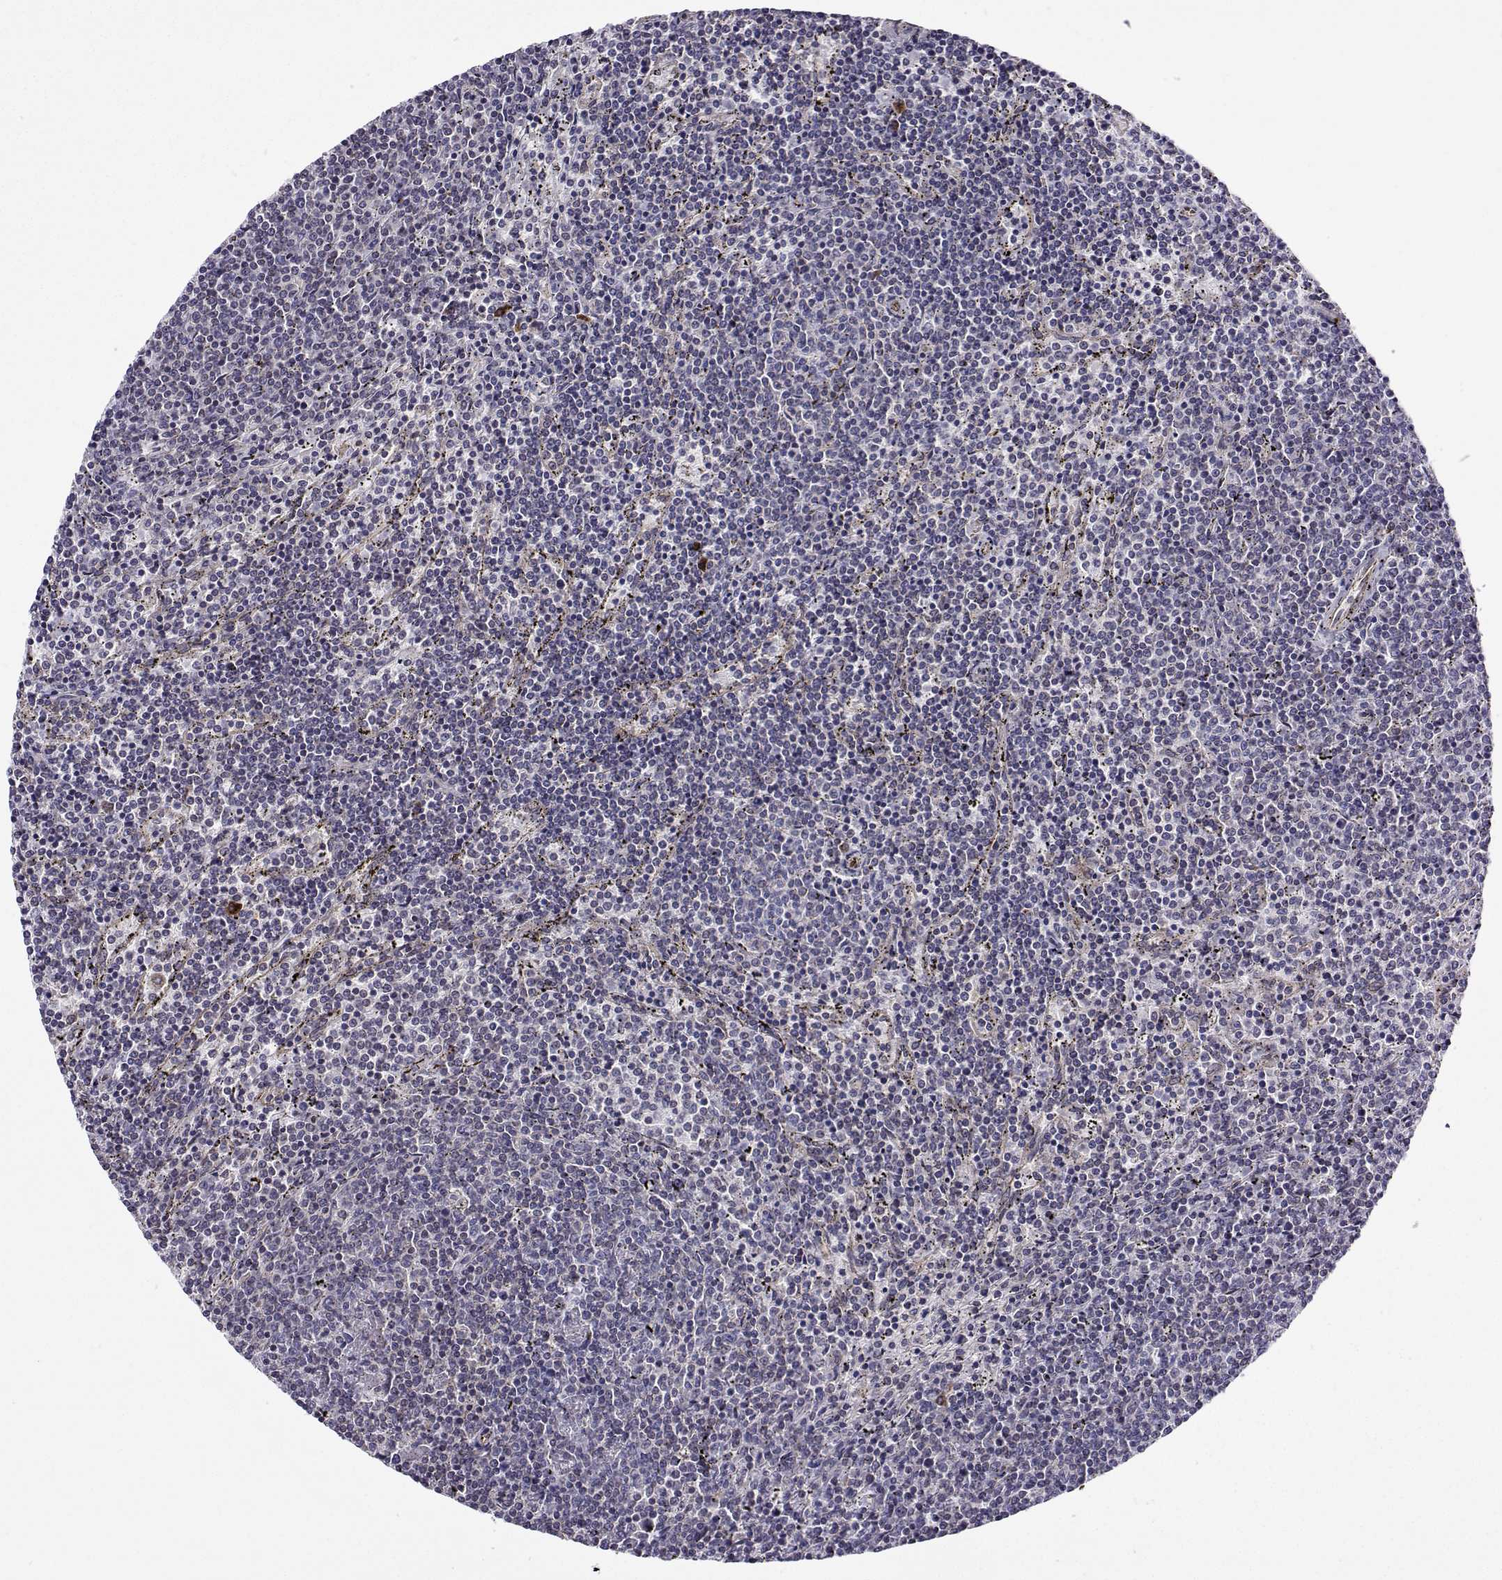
{"staining": {"intensity": "negative", "quantity": "none", "location": "none"}, "tissue": "lymphoma", "cell_type": "Tumor cells", "image_type": "cancer", "snomed": [{"axis": "morphology", "description": "Malignant lymphoma, non-Hodgkin's type, Low grade"}, {"axis": "topography", "description": "Spleen"}], "caption": "Immunohistochemistry micrograph of lymphoma stained for a protein (brown), which demonstrates no expression in tumor cells.", "gene": "PGRMC2", "patient": {"sex": "female", "age": 50}}